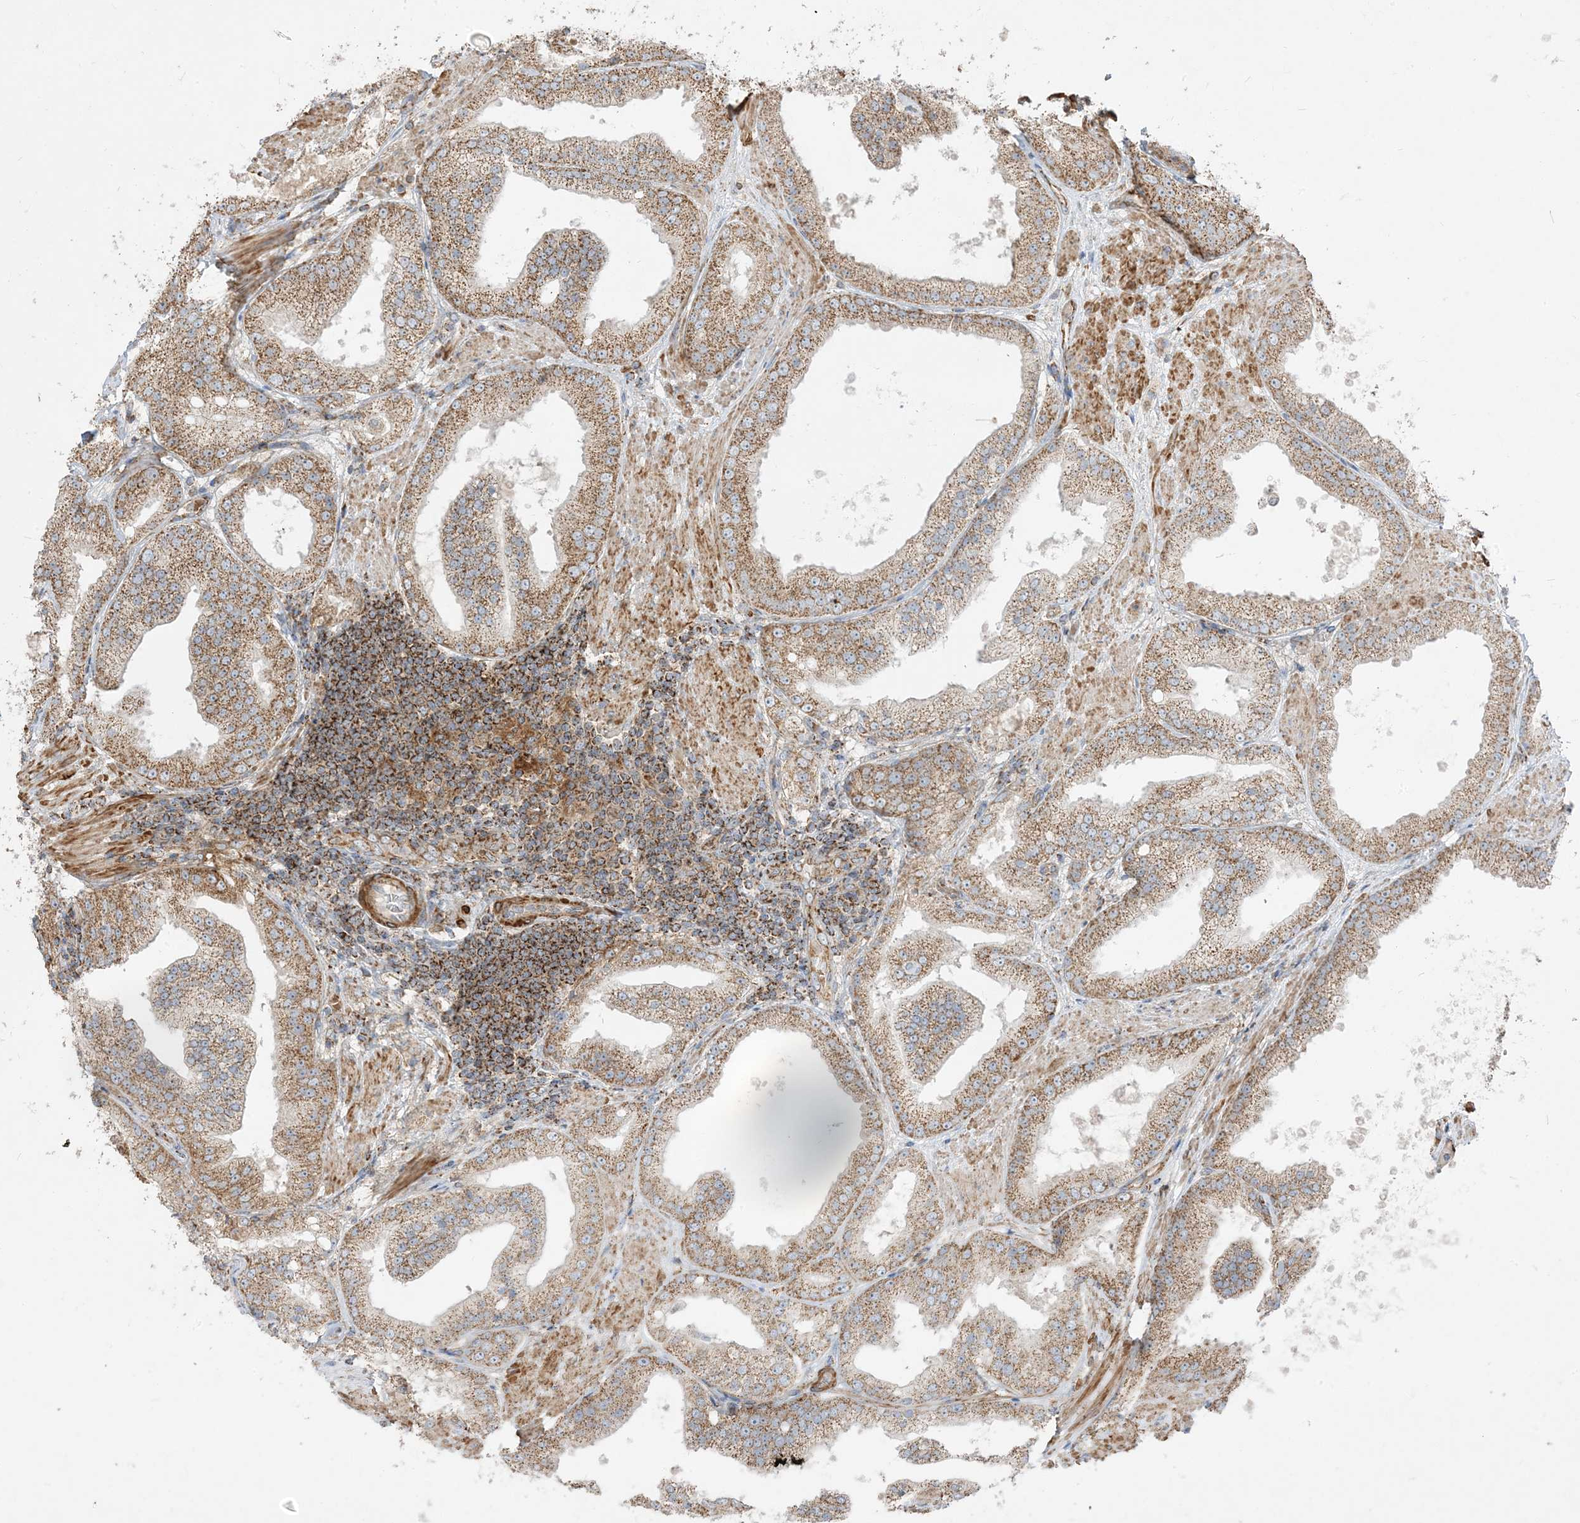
{"staining": {"intensity": "moderate", "quantity": ">75%", "location": "cytoplasmic/membranous"}, "tissue": "prostate cancer", "cell_type": "Tumor cells", "image_type": "cancer", "snomed": [{"axis": "morphology", "description": "Adenocarcinoma, Low grade"}, {"axis": "topography", "description": "Prostate"}], "caption": "Prostate cancer stained for a protein displays moderate cytoplasmic/membranous positivity in tumor cells.", "gene": "AARS2", "patient": {"sex": "male", "age": 67}}